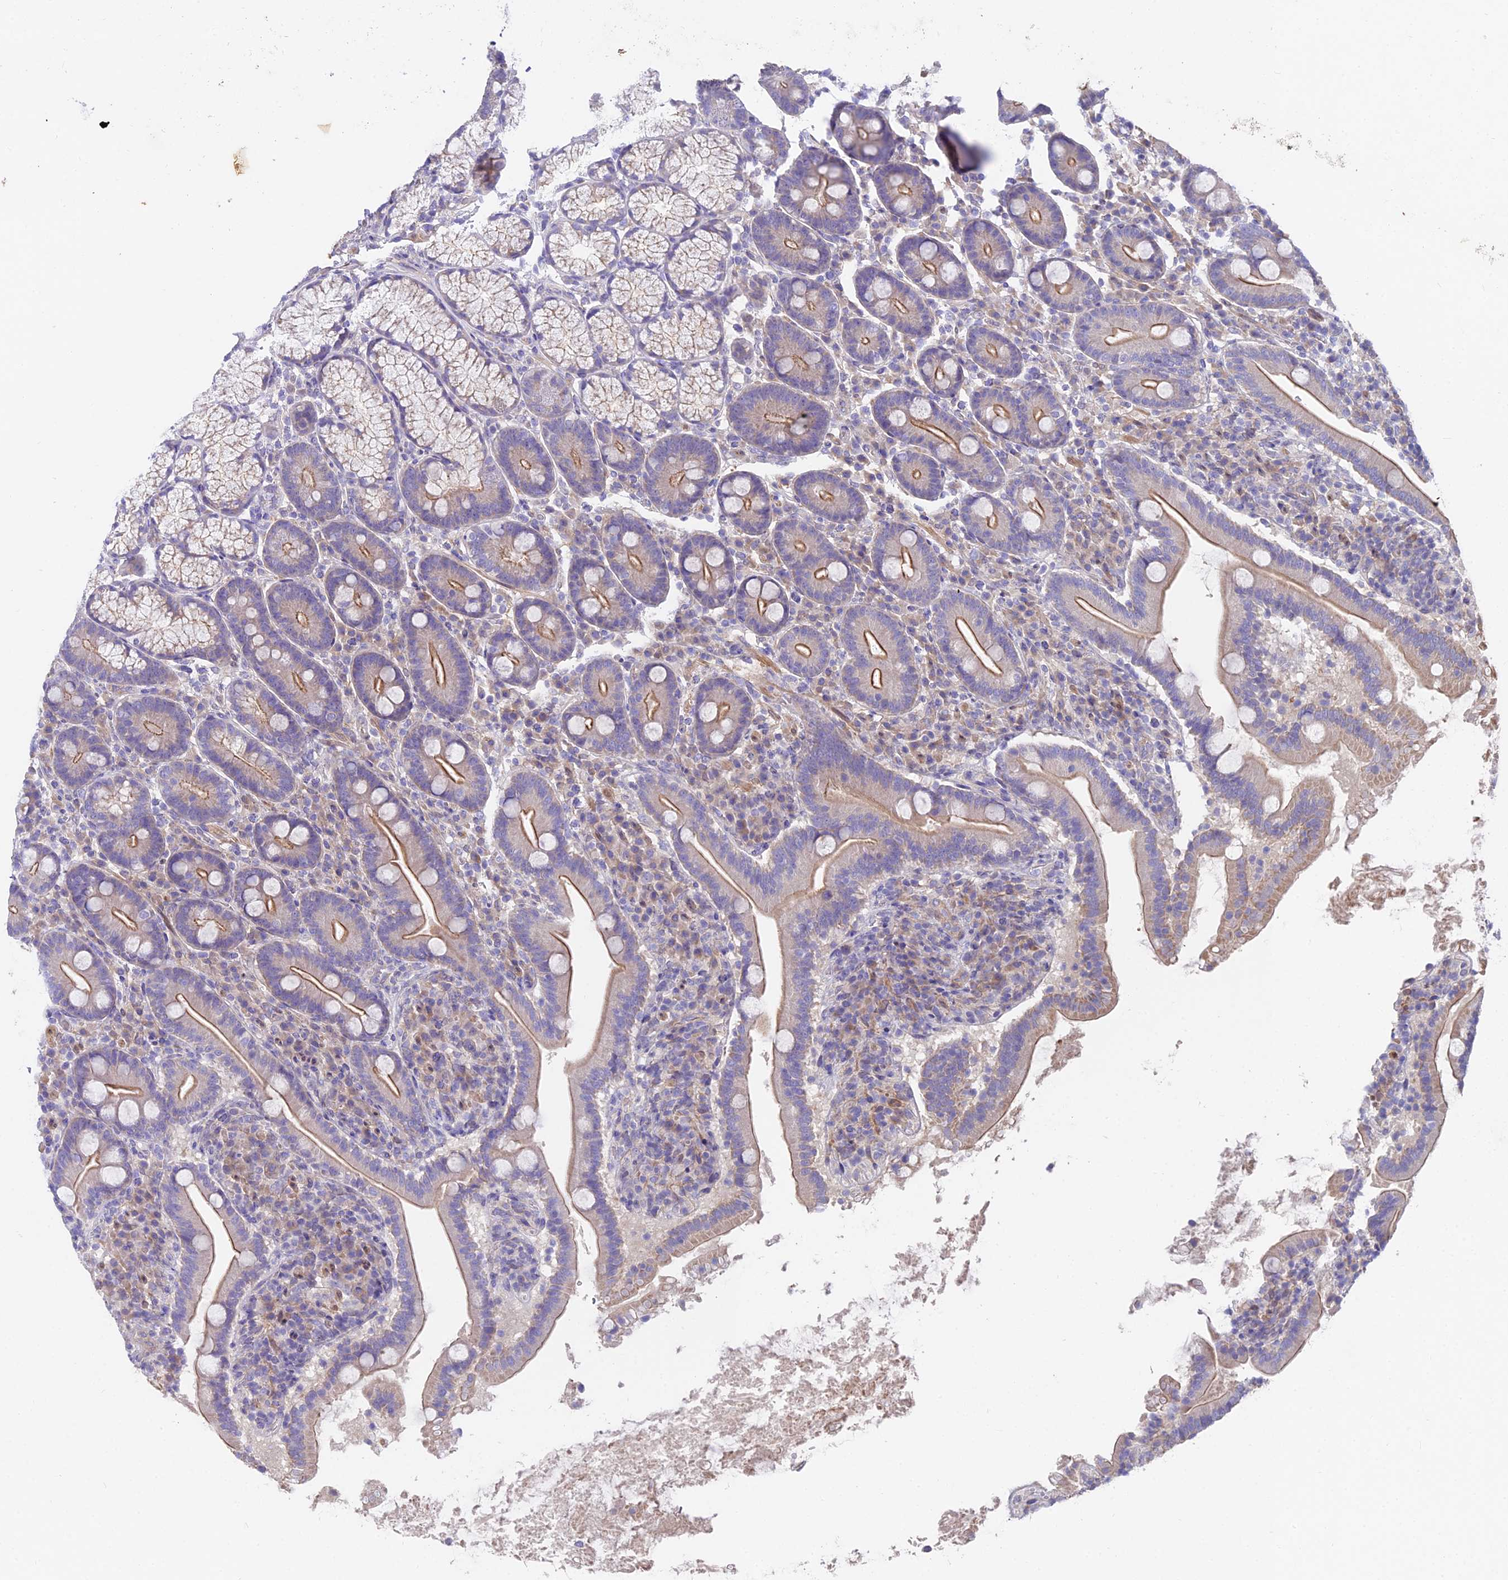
{"staining": {"intensity": "moderate", "quantity": "25%-75%", "location": "cytoplasmic/membranous"}, "tissue": "duodenum", "cell_type": "Glandular cells", "image_type": "normal", "snomed": [{"axis": "morphology", "description": "Normal tissue, NOS"}, {"axis": "topography", "description": "Duodenum"}], "caption": "Moderate cytoplasmic/membranous positivity is identified in about 25%-75% of glandular cells in unremarkable duodenum.", "gene": "FAM168B", "patient": {"sex": "male", "age": 35}}